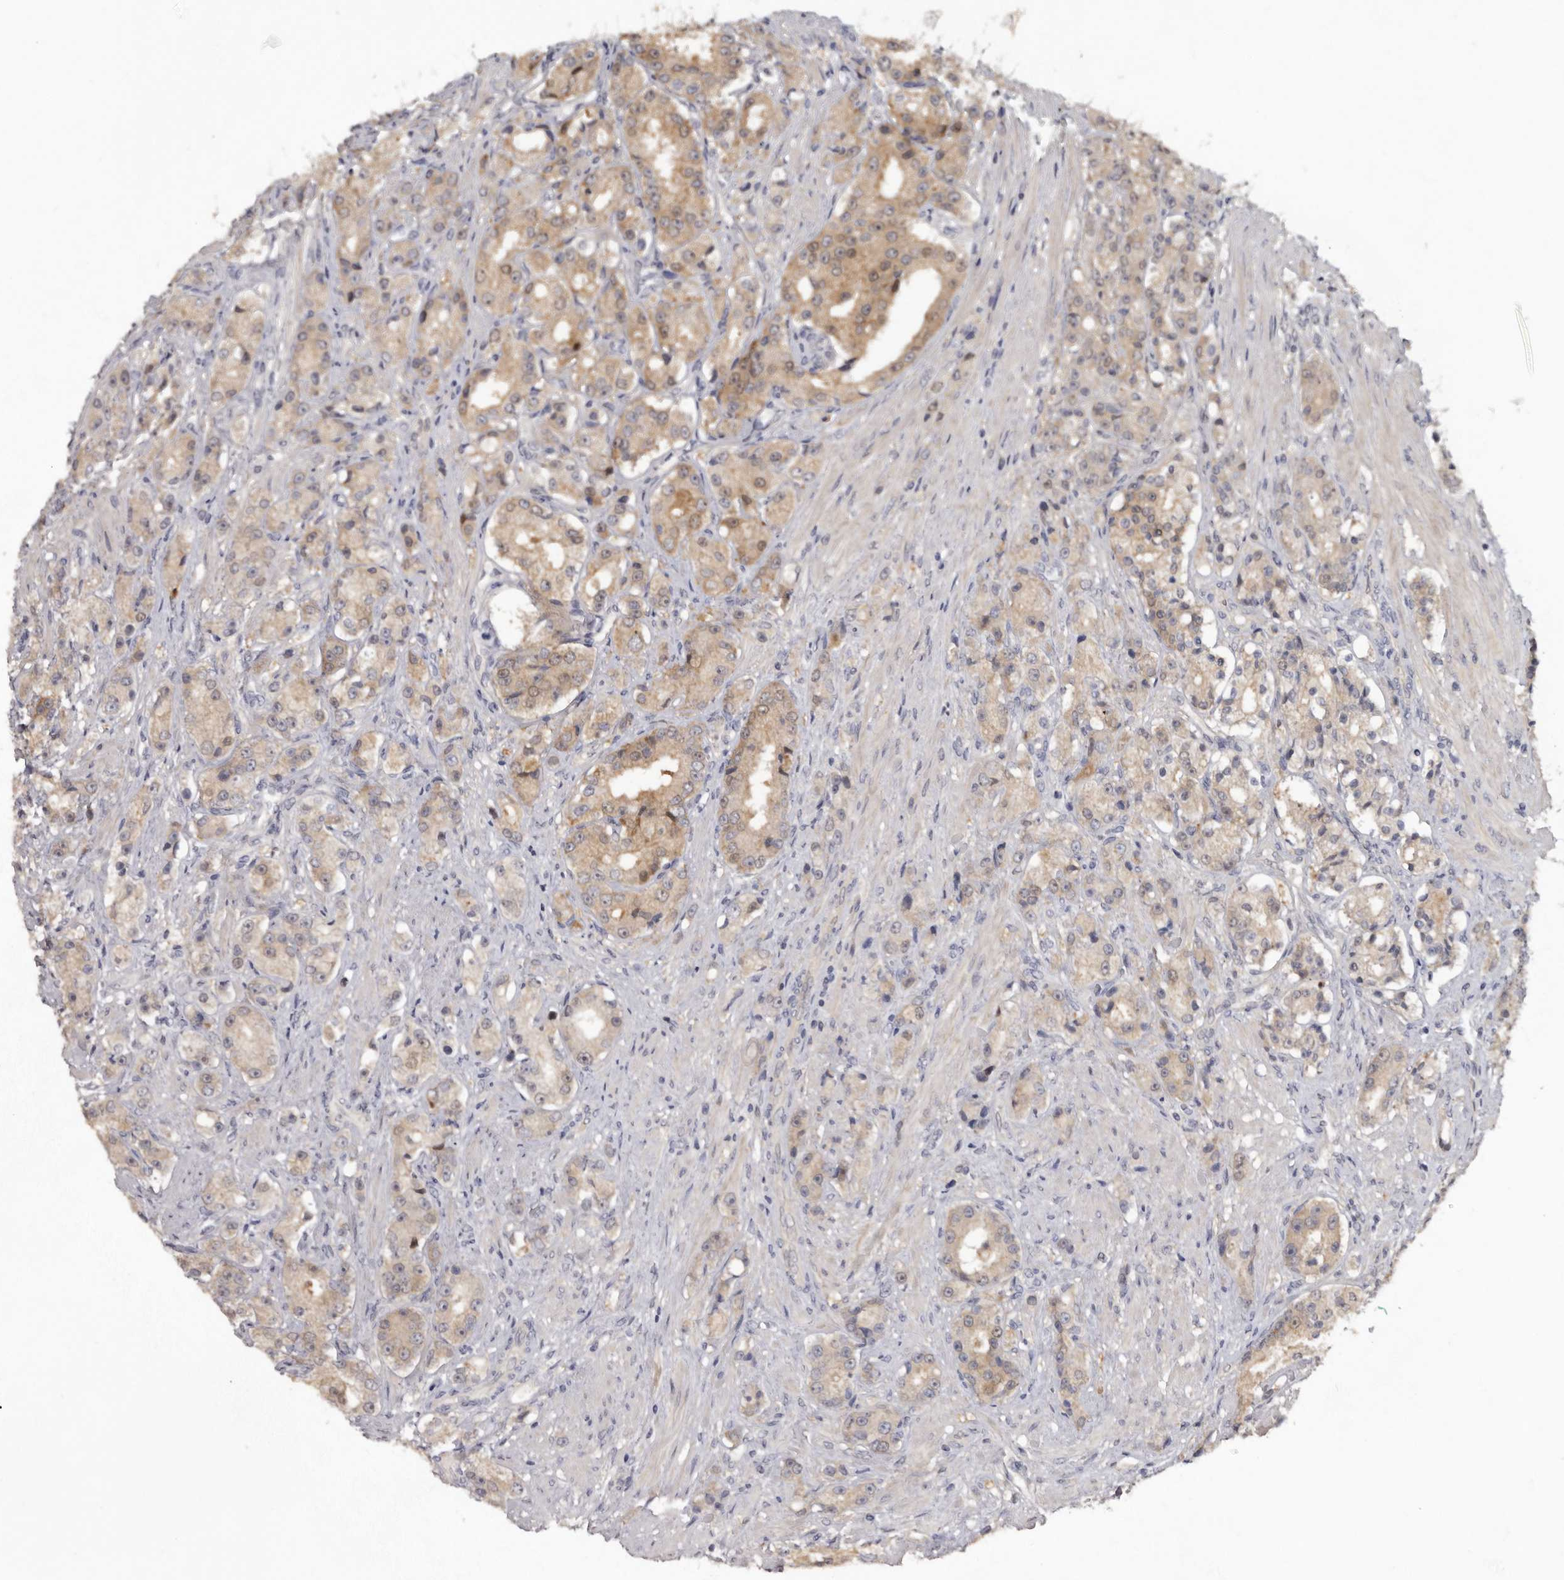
{"staining": {"intensity": "weak", "quantity": ">75%", "location": "cytoplasmic/membranous"}, "tissue": "prostate cancer", "cell_type": "Tumor cells", "image_type": "cancer", "snomed": [{"axis": "morphology", "description": "Adenocarcinoma, High grade"}, {"axis": "topography", "description": "Prostate"}], "caption": "IHC micrograph of prostate high-grade adenocarcinoma stained for a protein (brown), which demonstrates low levels of weak cytoplasmic/membranous expression in about >75% of tumor cells.", "gene": "RBKS", "patient": {"sex": "male", "age": 60}}